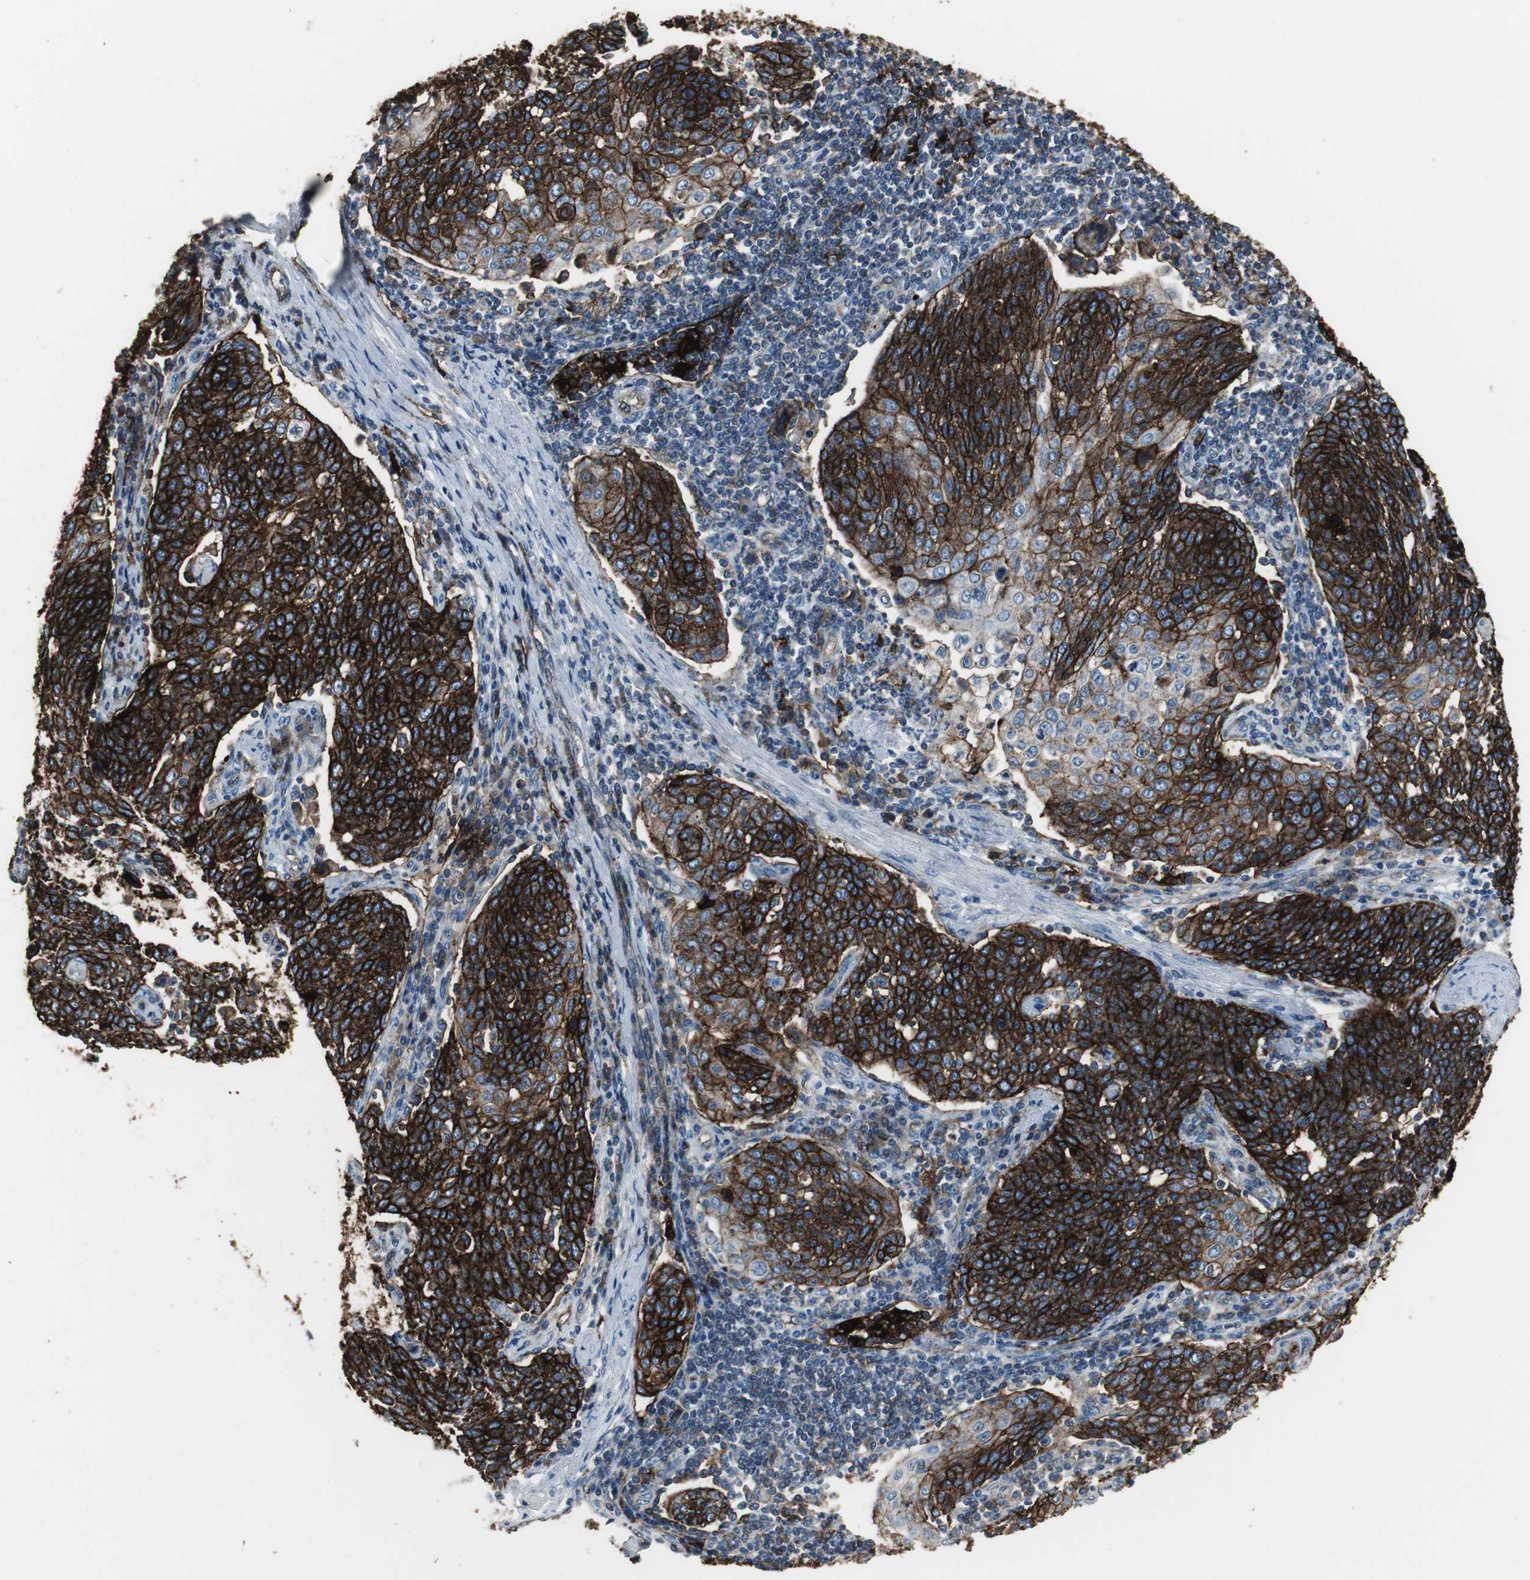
{"staining": {"intensity": "strong", "quantity": ">75%", "location": "cytoplasmic/membranous"}, "tissue": "cervical cancer", "cell_type": "Tumor cells", "image_type": "cancer", "snomed": [{"axis": "morphology", "description": "Squamous cell carcinoma, NOS"}, {"axis": "topography", "description": "Cervix"}], "caption": "An image of human cervical squamous cell carcinoma stained for a protein exhibits strong cytoplasmic/membranous brown staining in tumor cells. (DAB = brown stain, brightfield microscopy at high magnification).", "gene": "F11R", "patient": {"sex": "female", "age": 34}}